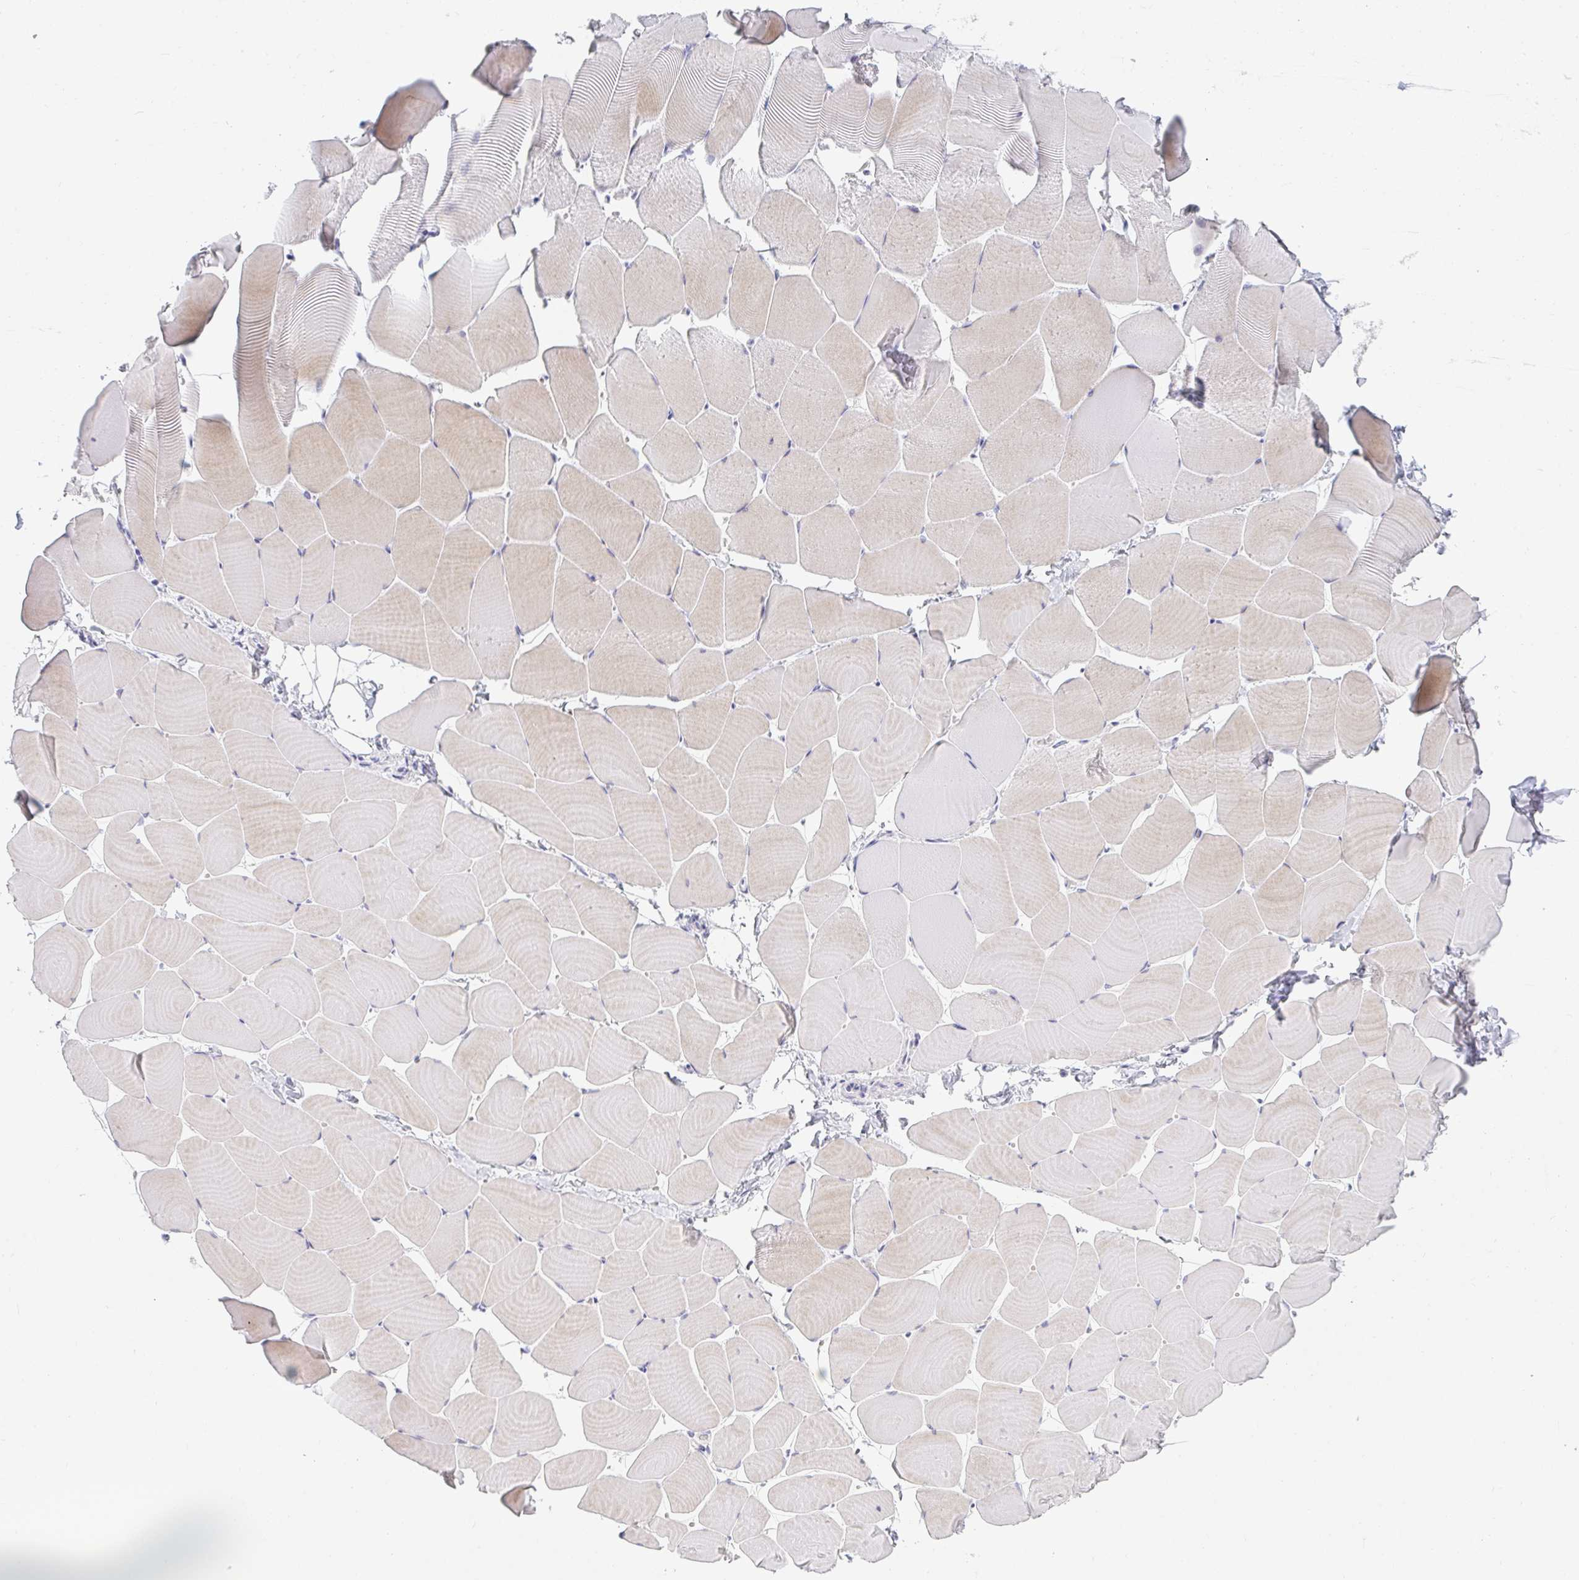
{"staining": {"intensity": "weak", "quantity": "<25%", "location": "cytoplasmic/membranous"}, "tissue": "skeletal muscle", "cell_type": "Myocytes", "image_type": "normal", "snomed": [{"axis": "morphology", "description": "Normal tissue, NOS"}, {"axis": "topography", "description": "Skeletal muscle"}], "caption": "An immunohistochemistry (IHC) image of normal skeletal muscle is shown. There is no staining in myocytes of skeletal muscle. (DAB (3,3'-diaminobenzidine) immunohistochemistry (IHC) with hematoxylin counter stain).", "gene": "NEU2", "patient": {"sex": "male", "age": 25}}